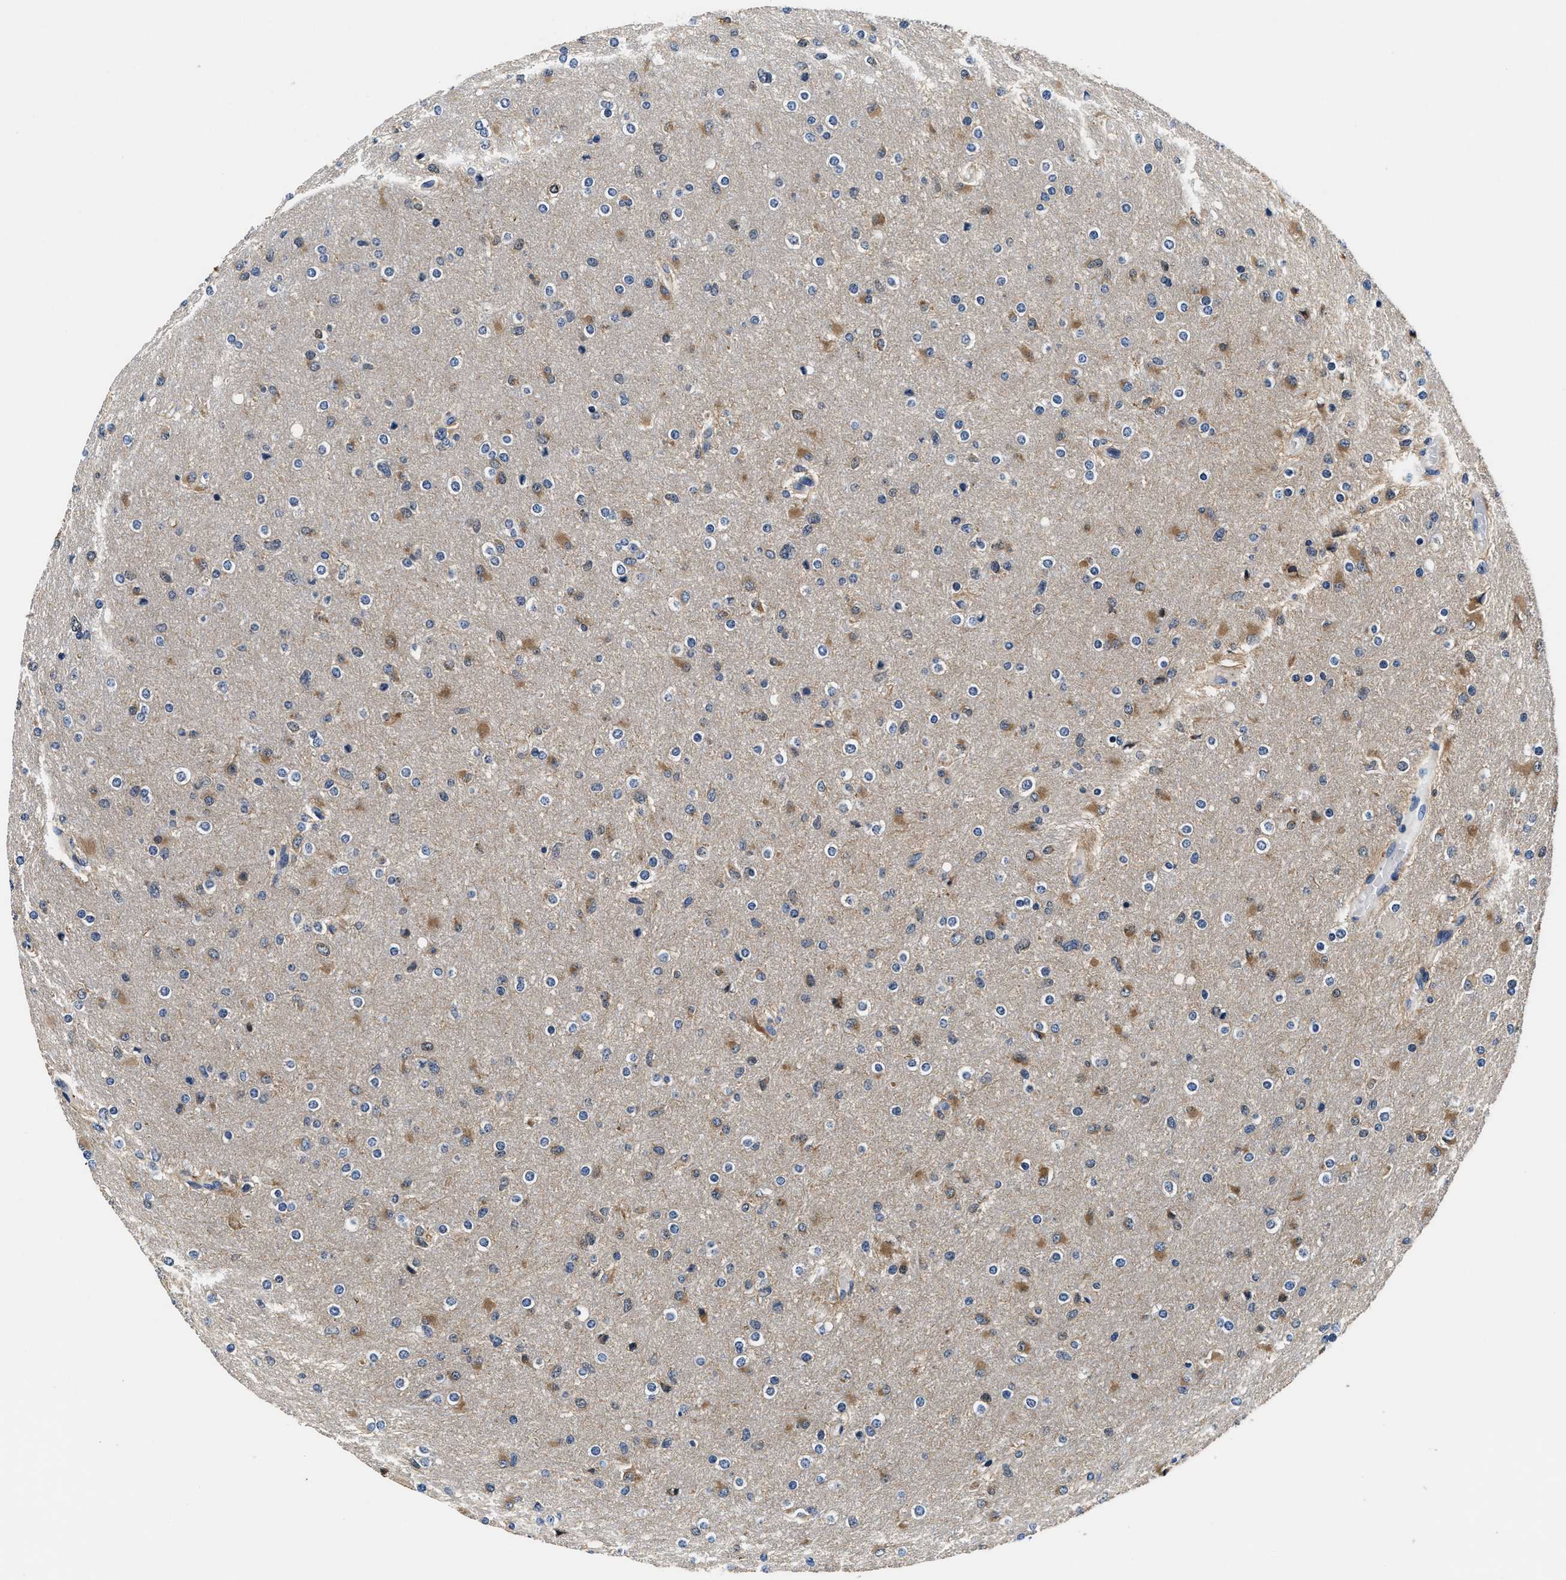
{"staining": {"intensity": "moderate", "quantity": "25%-75%", "location": "cytoplasmic/membranous"}, "tissue": "glioma", "cell_type": "Tumor cells", "image_type": "cancer", "snomed": [{"axis": "morphology", "description": "Glioma, malignant, High grade"}, {"axis": "topography", "description": "Cerebral cortex"}], "caption": "This is a micrograph of immunohistochemistry staining of glioma, which shows moderate positivity in the cytoplasmic/membranous of tumor cells.", "gene": "PHPT1", "patient": {"sex": "female", "age": 36}}